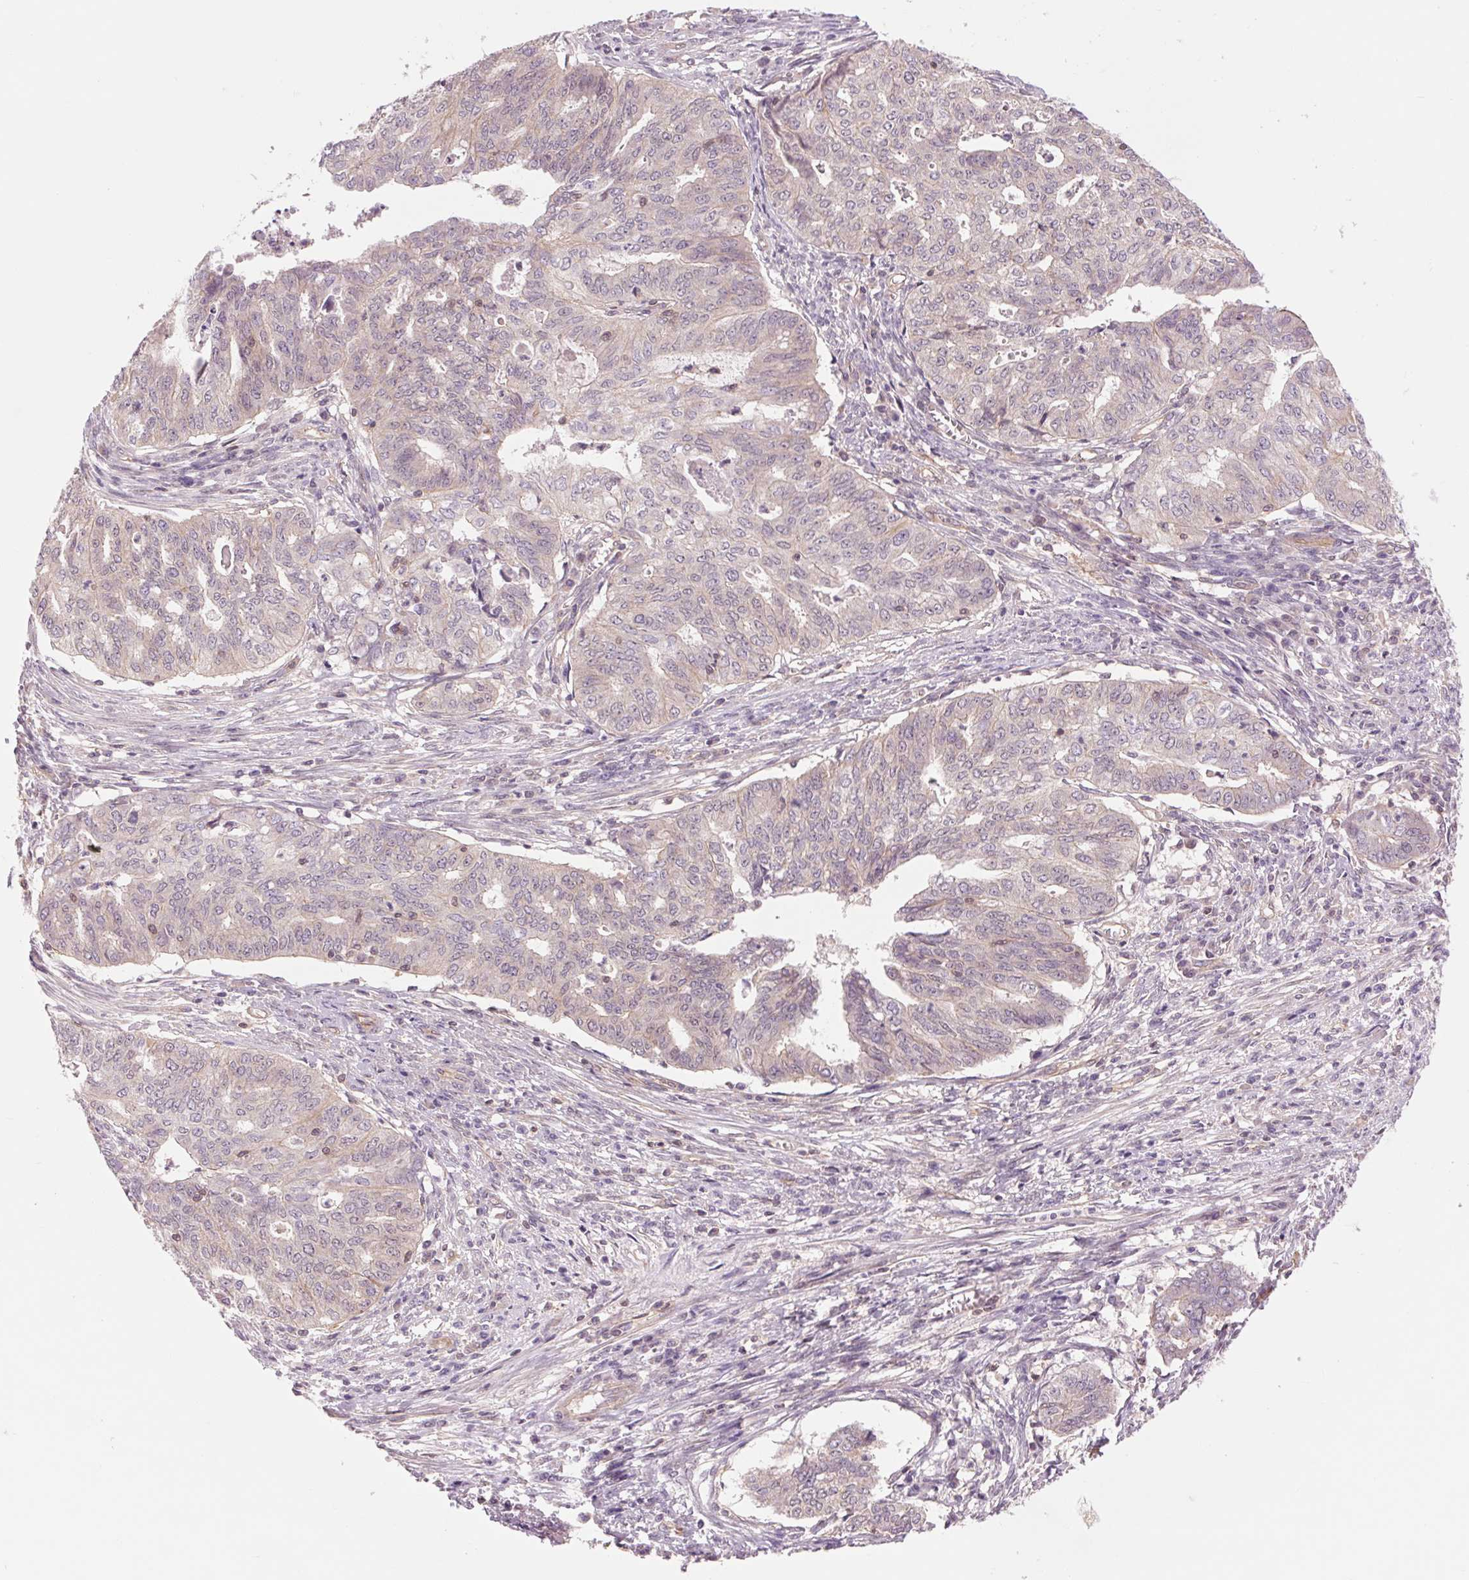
{"staining": {"intensity": "negative", "quantity": "none", "location": "none"}, "tissue": "endometrial cancer", "cell_type": "Tumor cells", "image_type": "cancer", "snomed": [{"axis": "morphology", "description": "Adenocarcinoma, NOS"}, {"axis": "topography", "description": "Endometrium"}], "caption": "Tumor cells are negative for brown protein staining in endometrial adenocarcinoma.", "gene": "SH3RF2", "patient": {"sex": "female", "age": 79}}